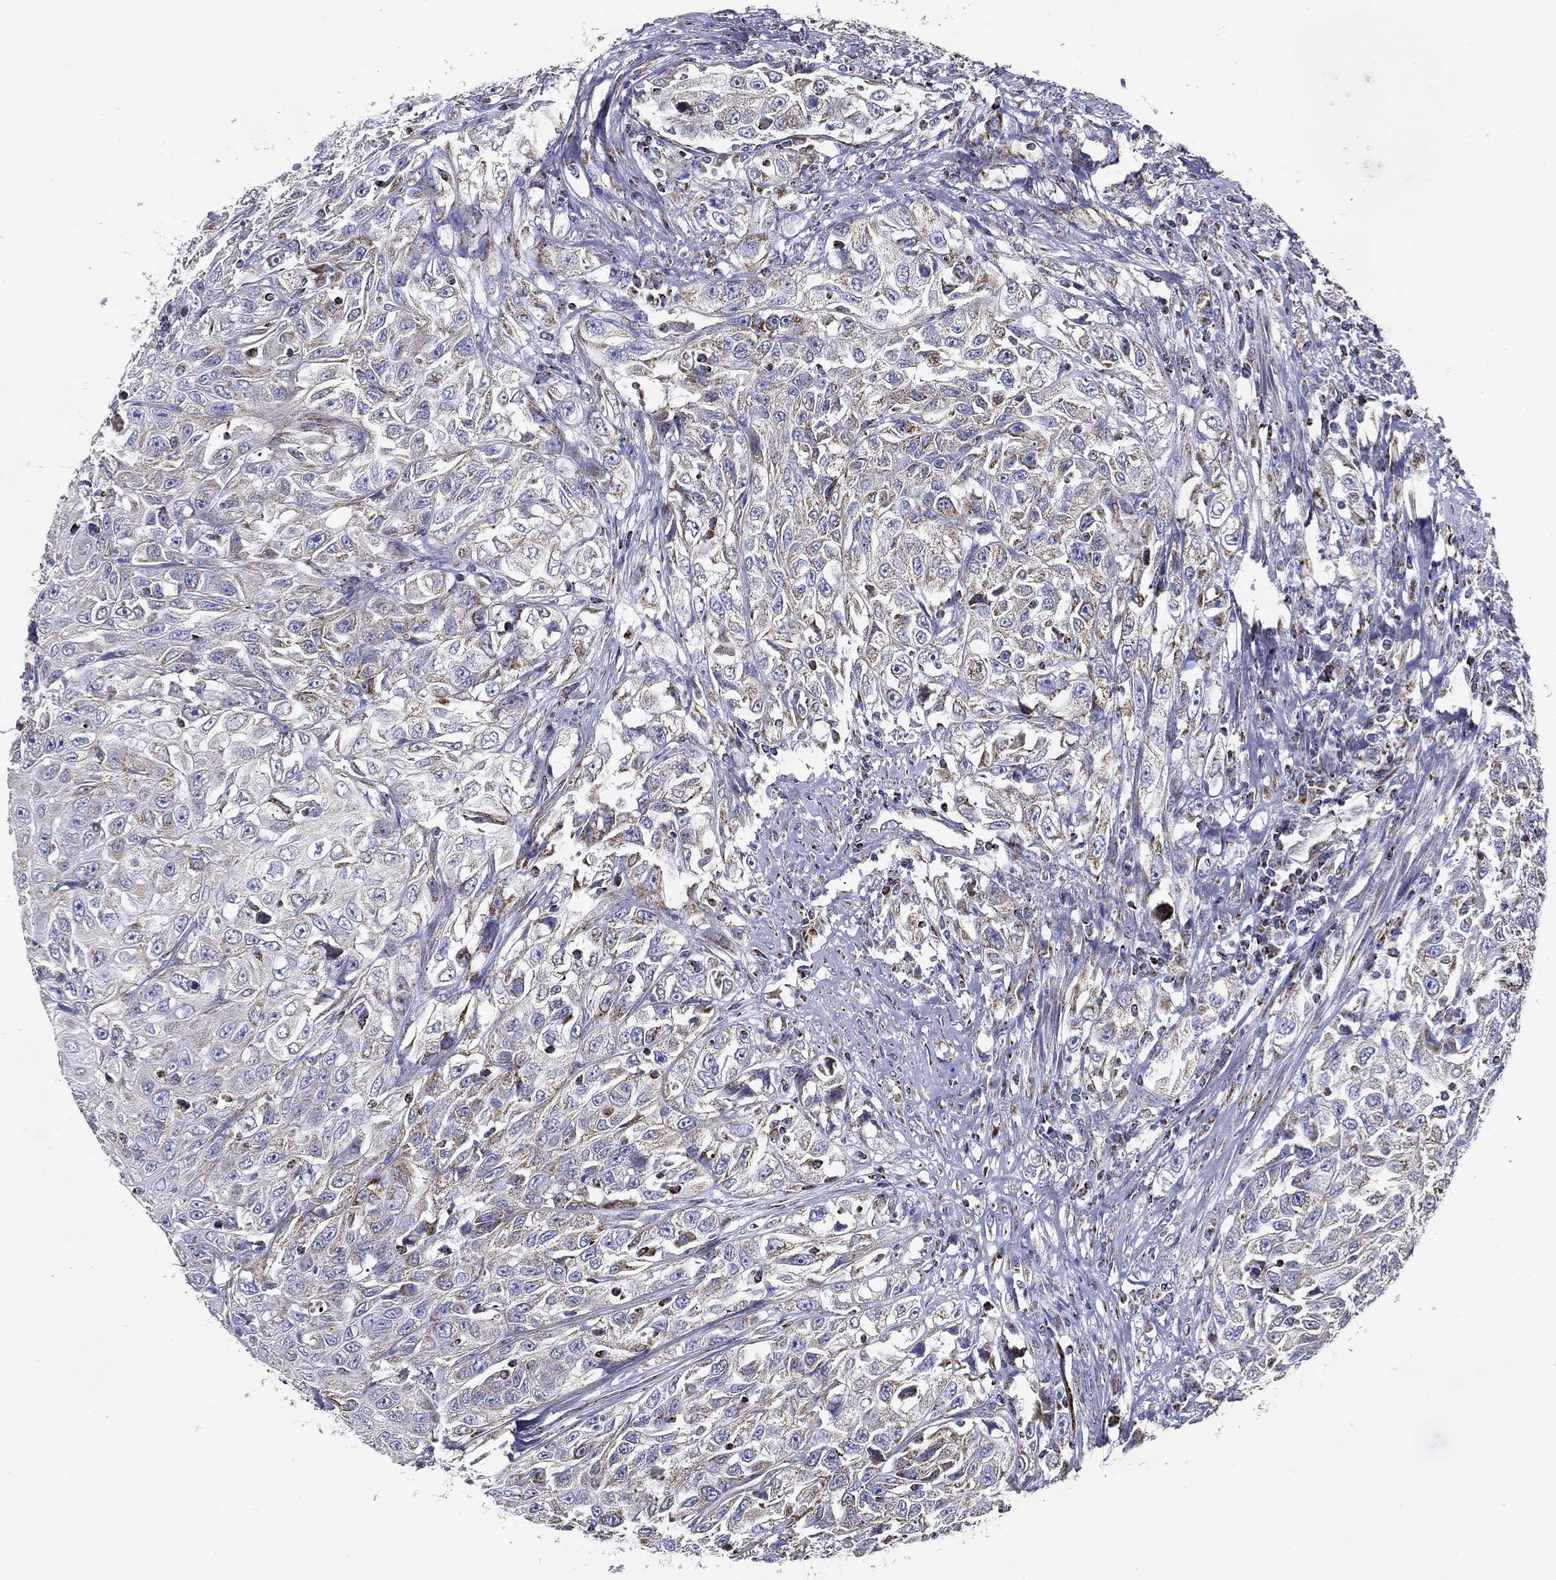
{"staining": {"intensity": "moderate", "quantity": "<25%", "location": "cytoplasmic/membranous"}, "tissue": "urothelial cancer", "cell_type": "Tumor cells", "image_type": "cancer", "snomed": [{"axis": "morphology", "description": "Urothelial carcinoma, High grade"}, {"axis": "topography", "description": "Urinary bladder"}], "caption": "IHC (DAB) staining of urothelial carcinoma (high-grade) shows moderate cytoplasmic/membranous protein staining in approximately <25% of tumor cells.", "gene": "SFXN1", "patient": {"sex": "female", "age": 56}}